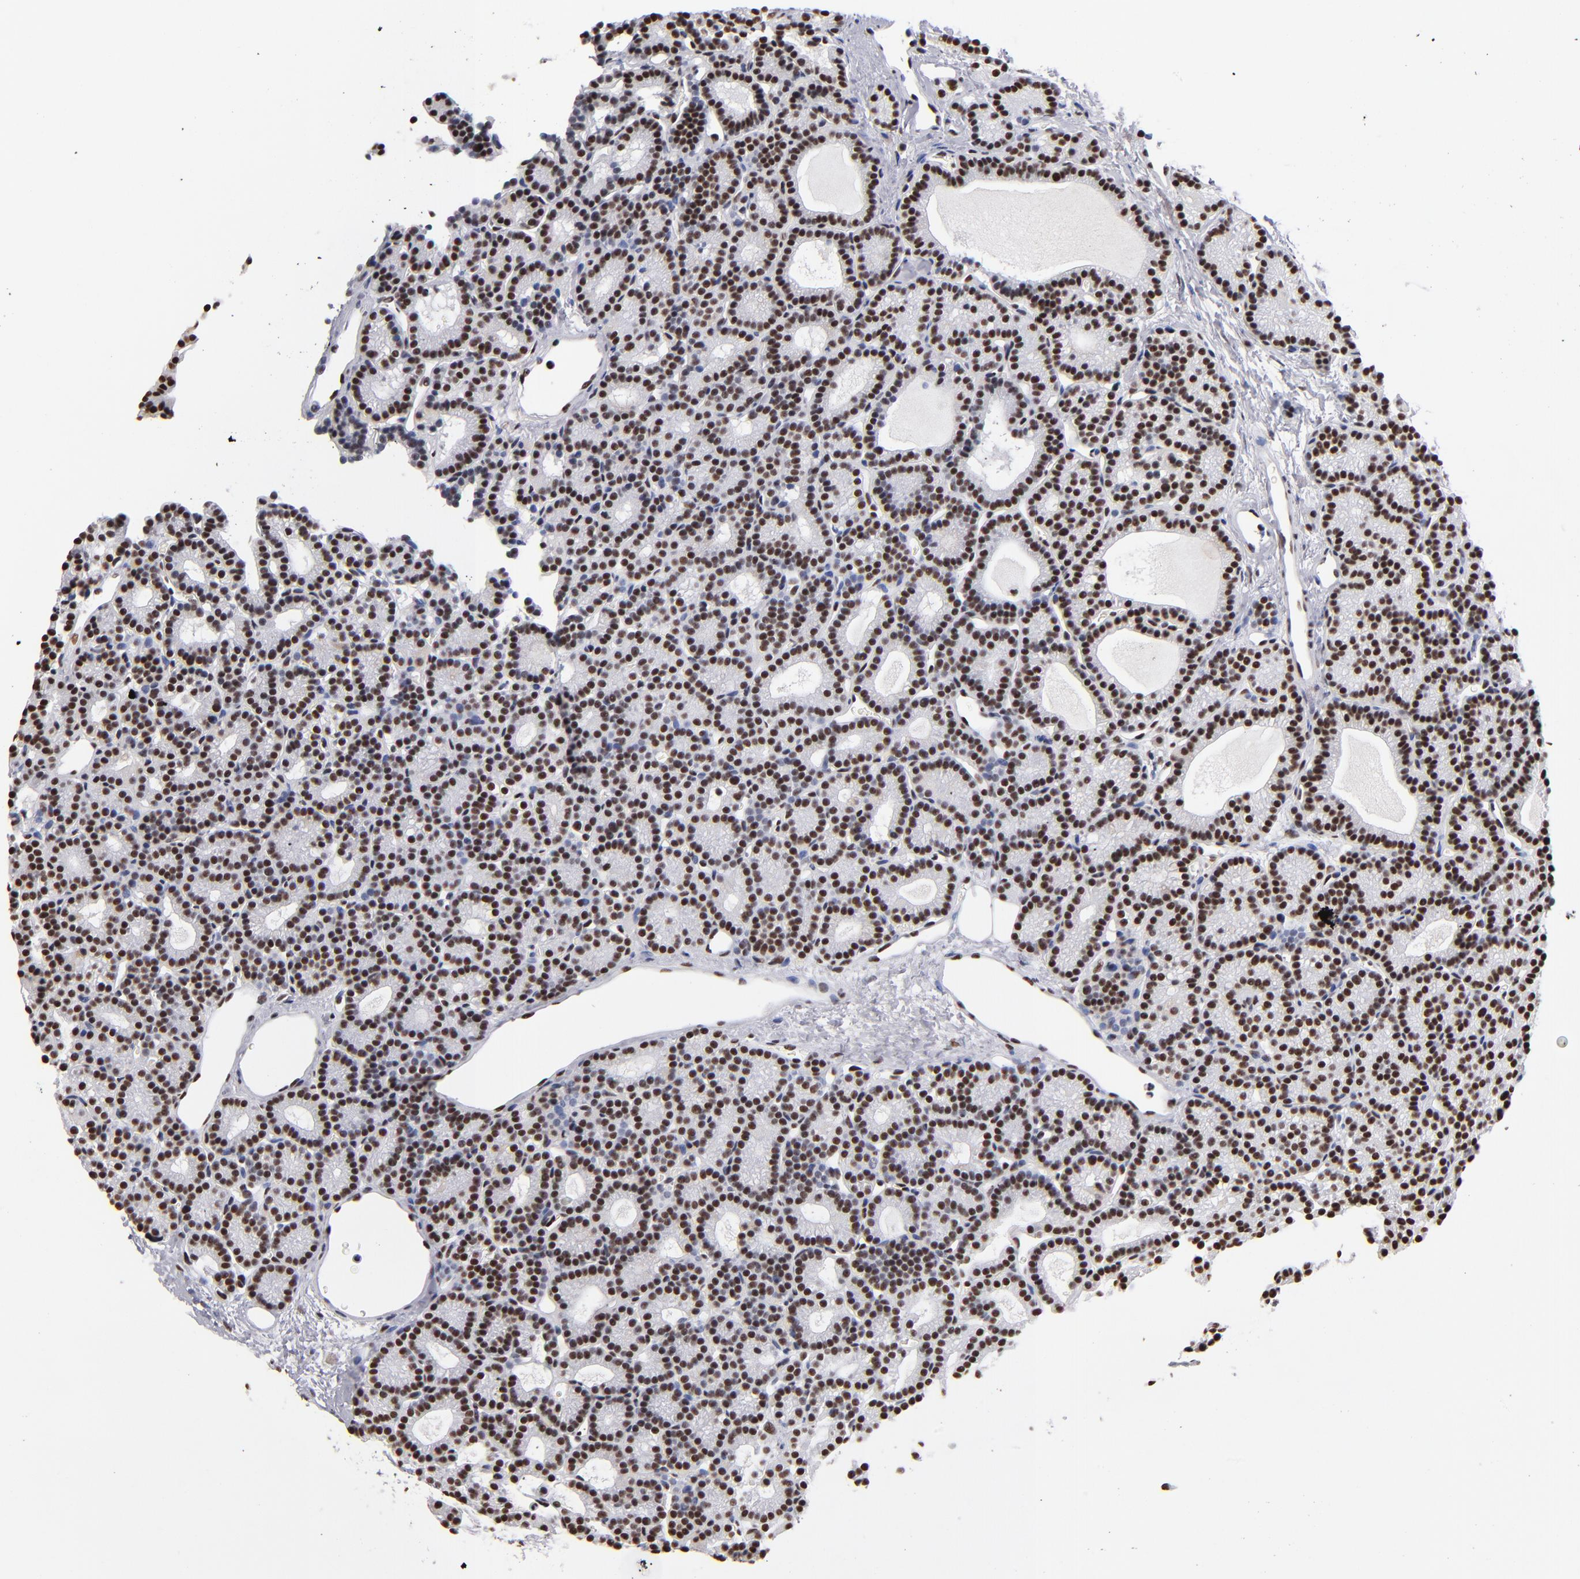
{"staining": {"intensity": "strong", "quantity": ">75%", "location": "nuclear"}, "tissue": "parathyroid gland", "cell_type": "Glandular cells", "image_type": "normal", "snomed": [{"axis": "morphology", "description": "Normal tissue, NOS"}, {"axis": "topography", "description": "Parathyroid gland"}], "caption": "The micrograph exhibits immunohistochemical staining of benign parathyroid gland. There is strong nuclear staining is appreciated in approximately >75% of glandular cells.", "gene": "MN1", "patient": {"sex": "male", "age": 85}}